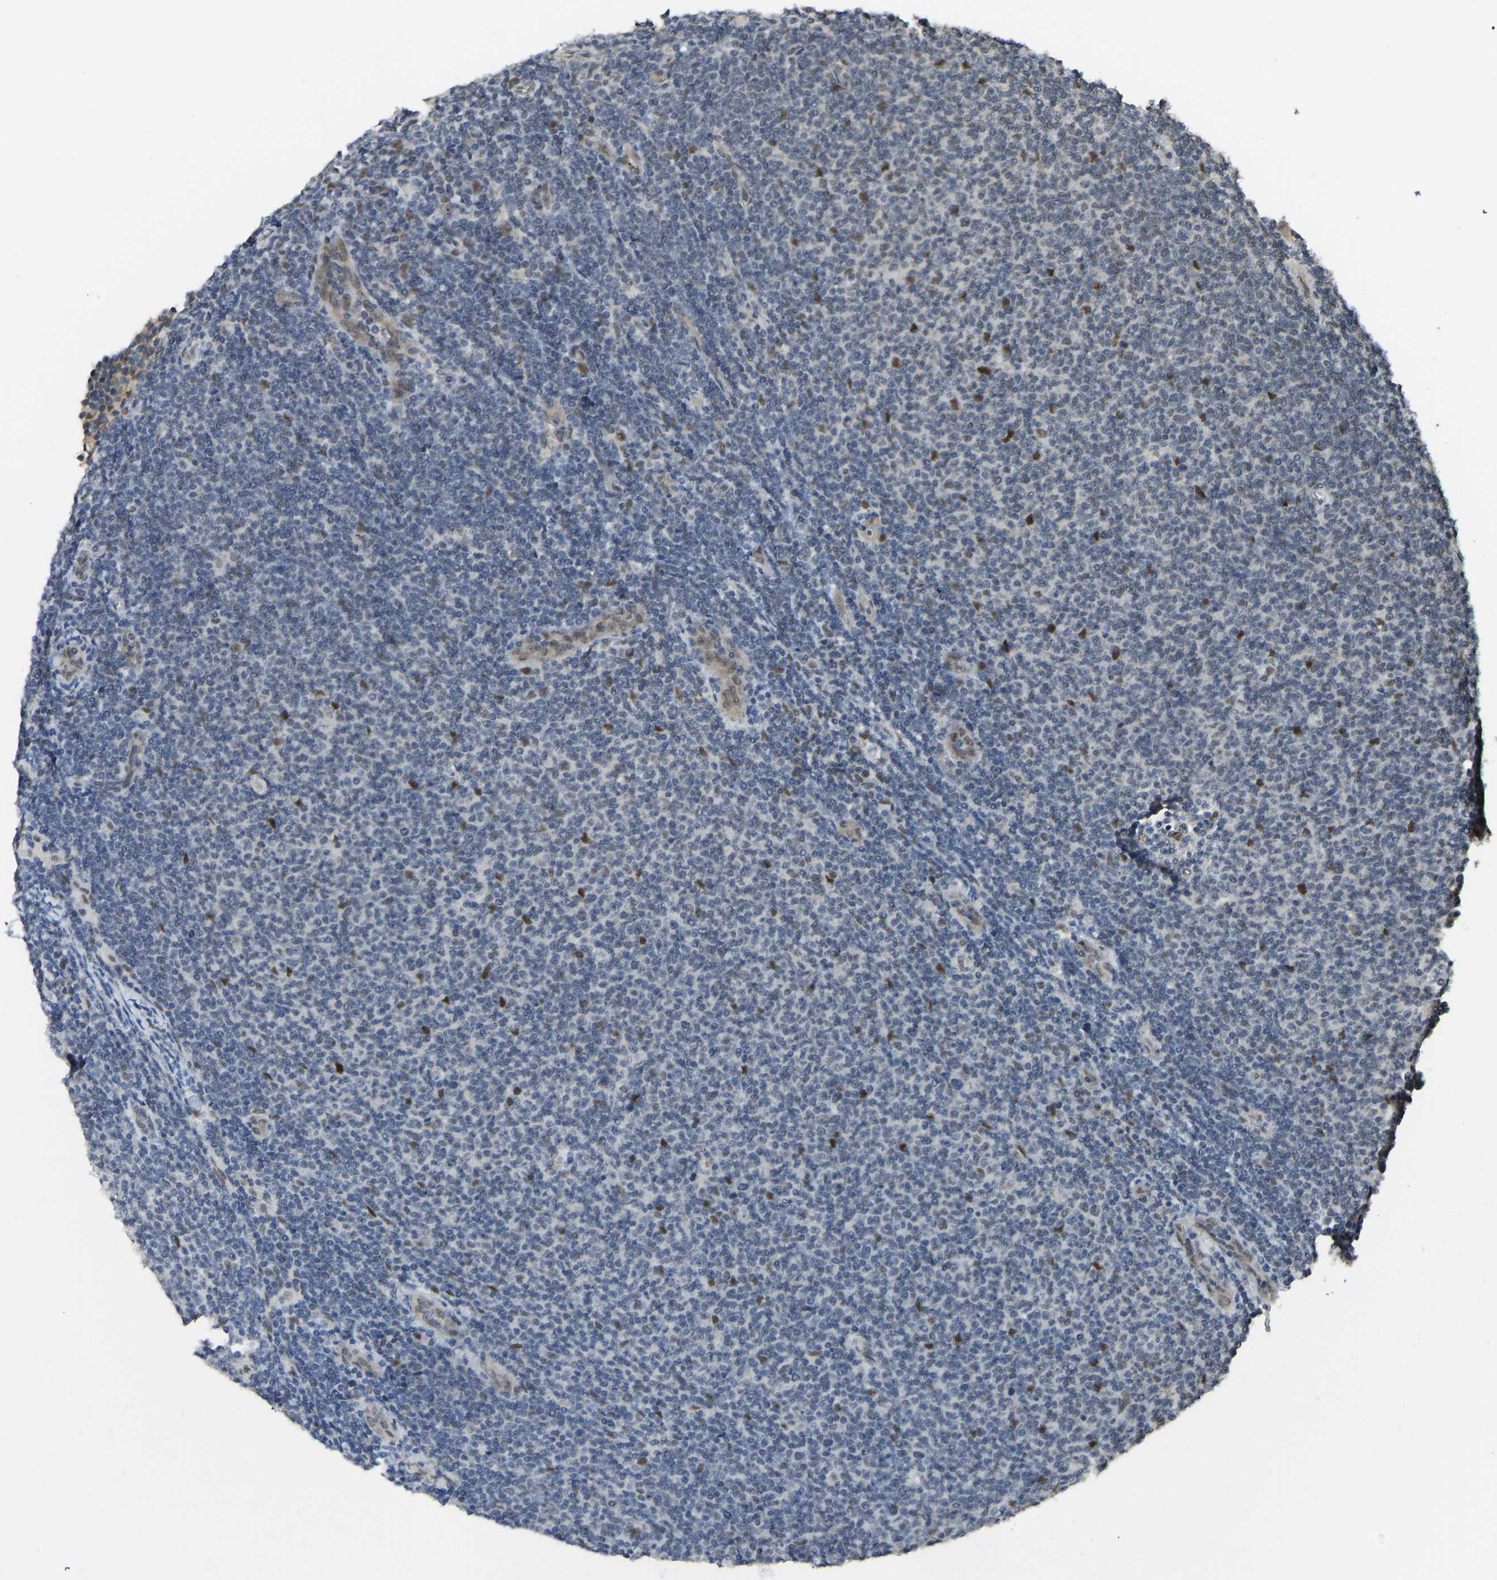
{"staining": {"intensity": "negative", "quantity": "none", "location": "none"}, "tissue": "lymphoma", "cell_type": "Tumor cells", "image_type": "cancer", "snomed": [{"axis": "morphology", "description": "Malignant lymphoma, non-Hodgkin's type, Low grade"}, {"axis": "topography", "description": "Lymph node"}], "caption": "IHC of lymphoma reveals no positivity in tumor cells.", "gene": "KPNA6", "patient": {"sex": "male", "age": 66}}